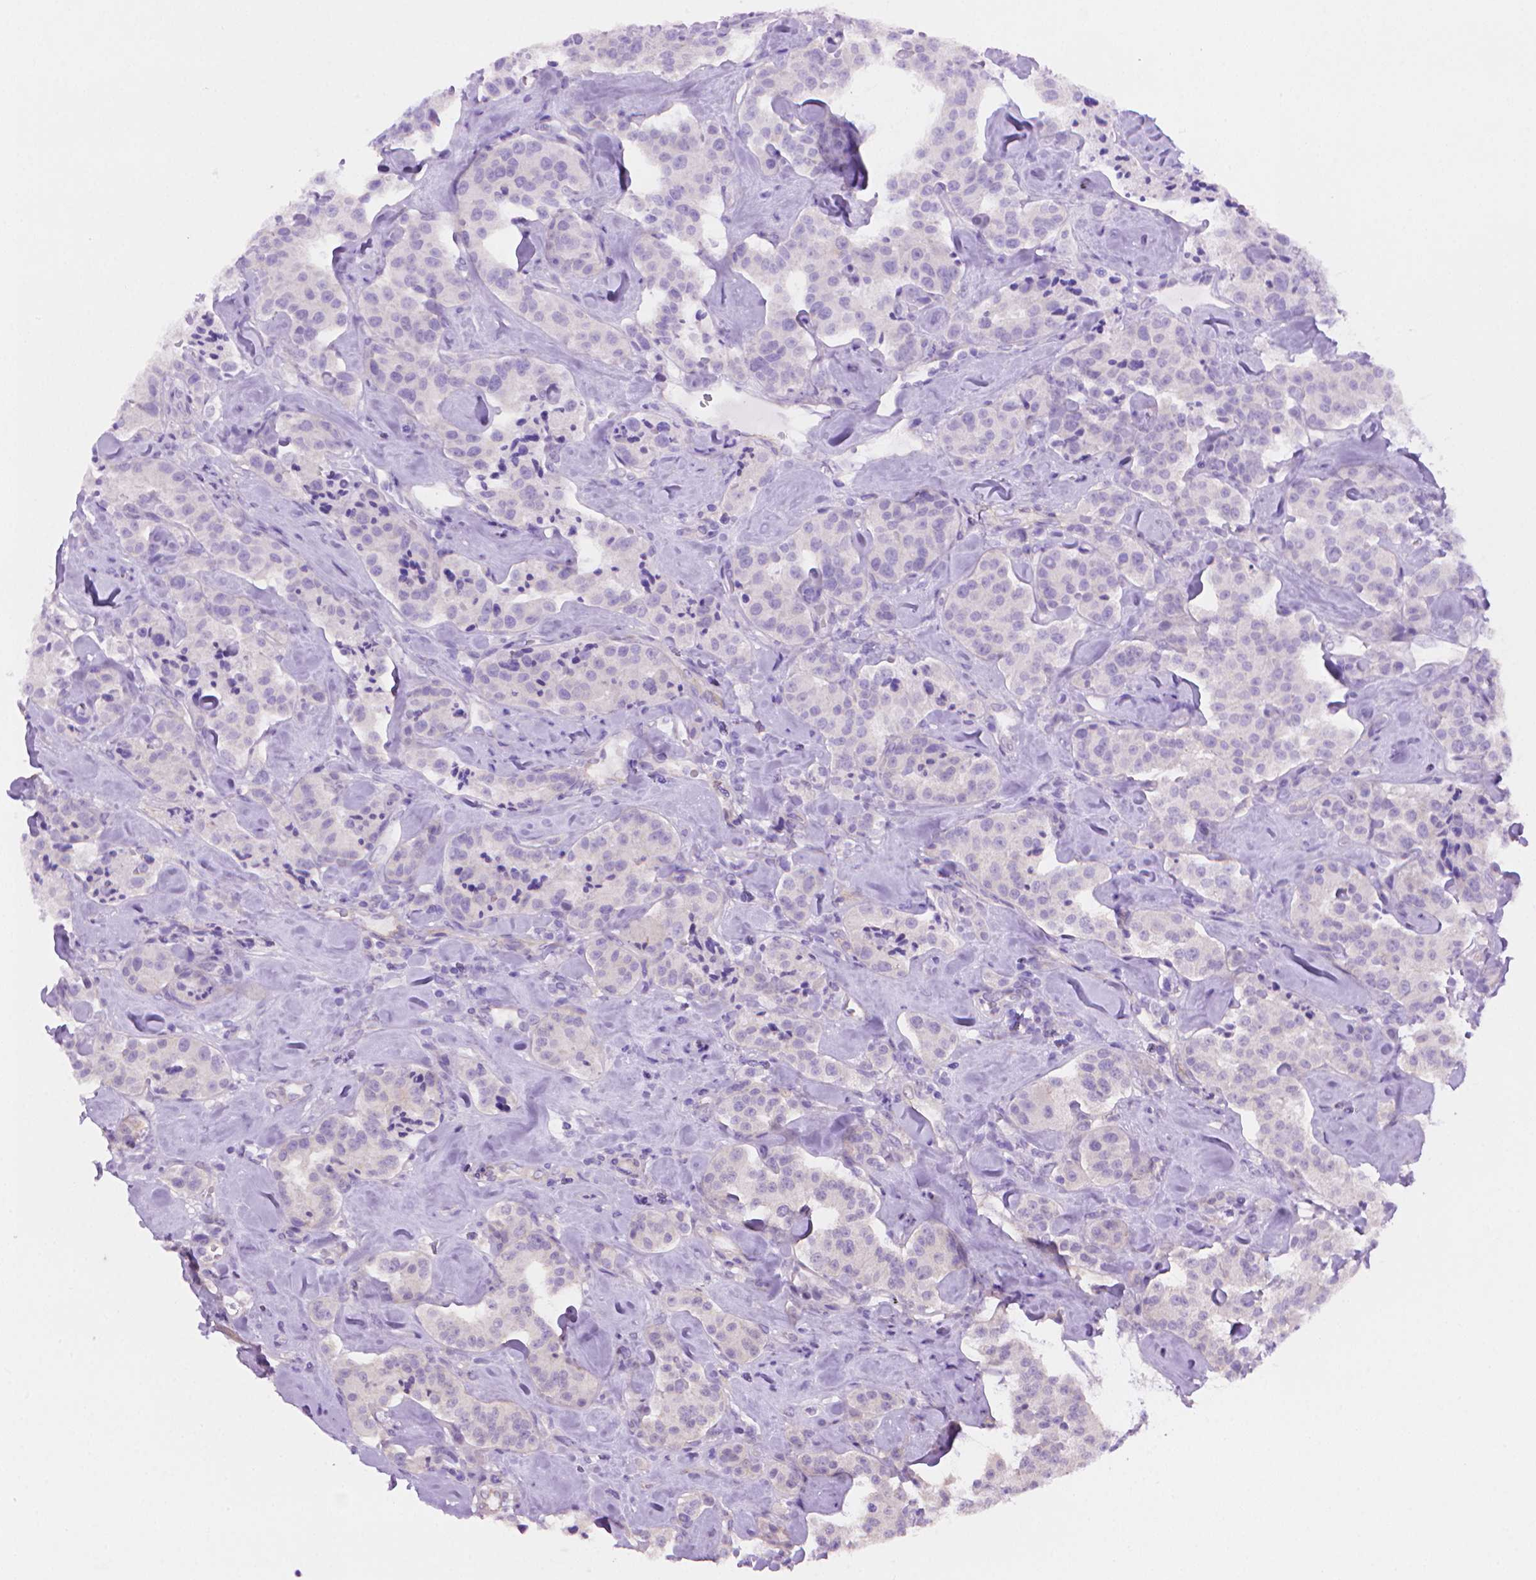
{"staining": {"intensity": "negative", "quantity": "none", "location": "none"}, "tissue": "carcinoid", "cell_type": "Tumor cells", "image_type": "cancer", "snomed": [{"axis": "morphology", "description": "Carcinoid, malignant, NOS"}, {"axis": "topography", "description": "Pancreas"}], "caption": "Human malignant carcinoid stained for a protein using immunohistochemistry (IHC) shows no positivity in tumor cells.", "gene": "AMMECR1", "patient": {"sex": "male", "age": 41}}